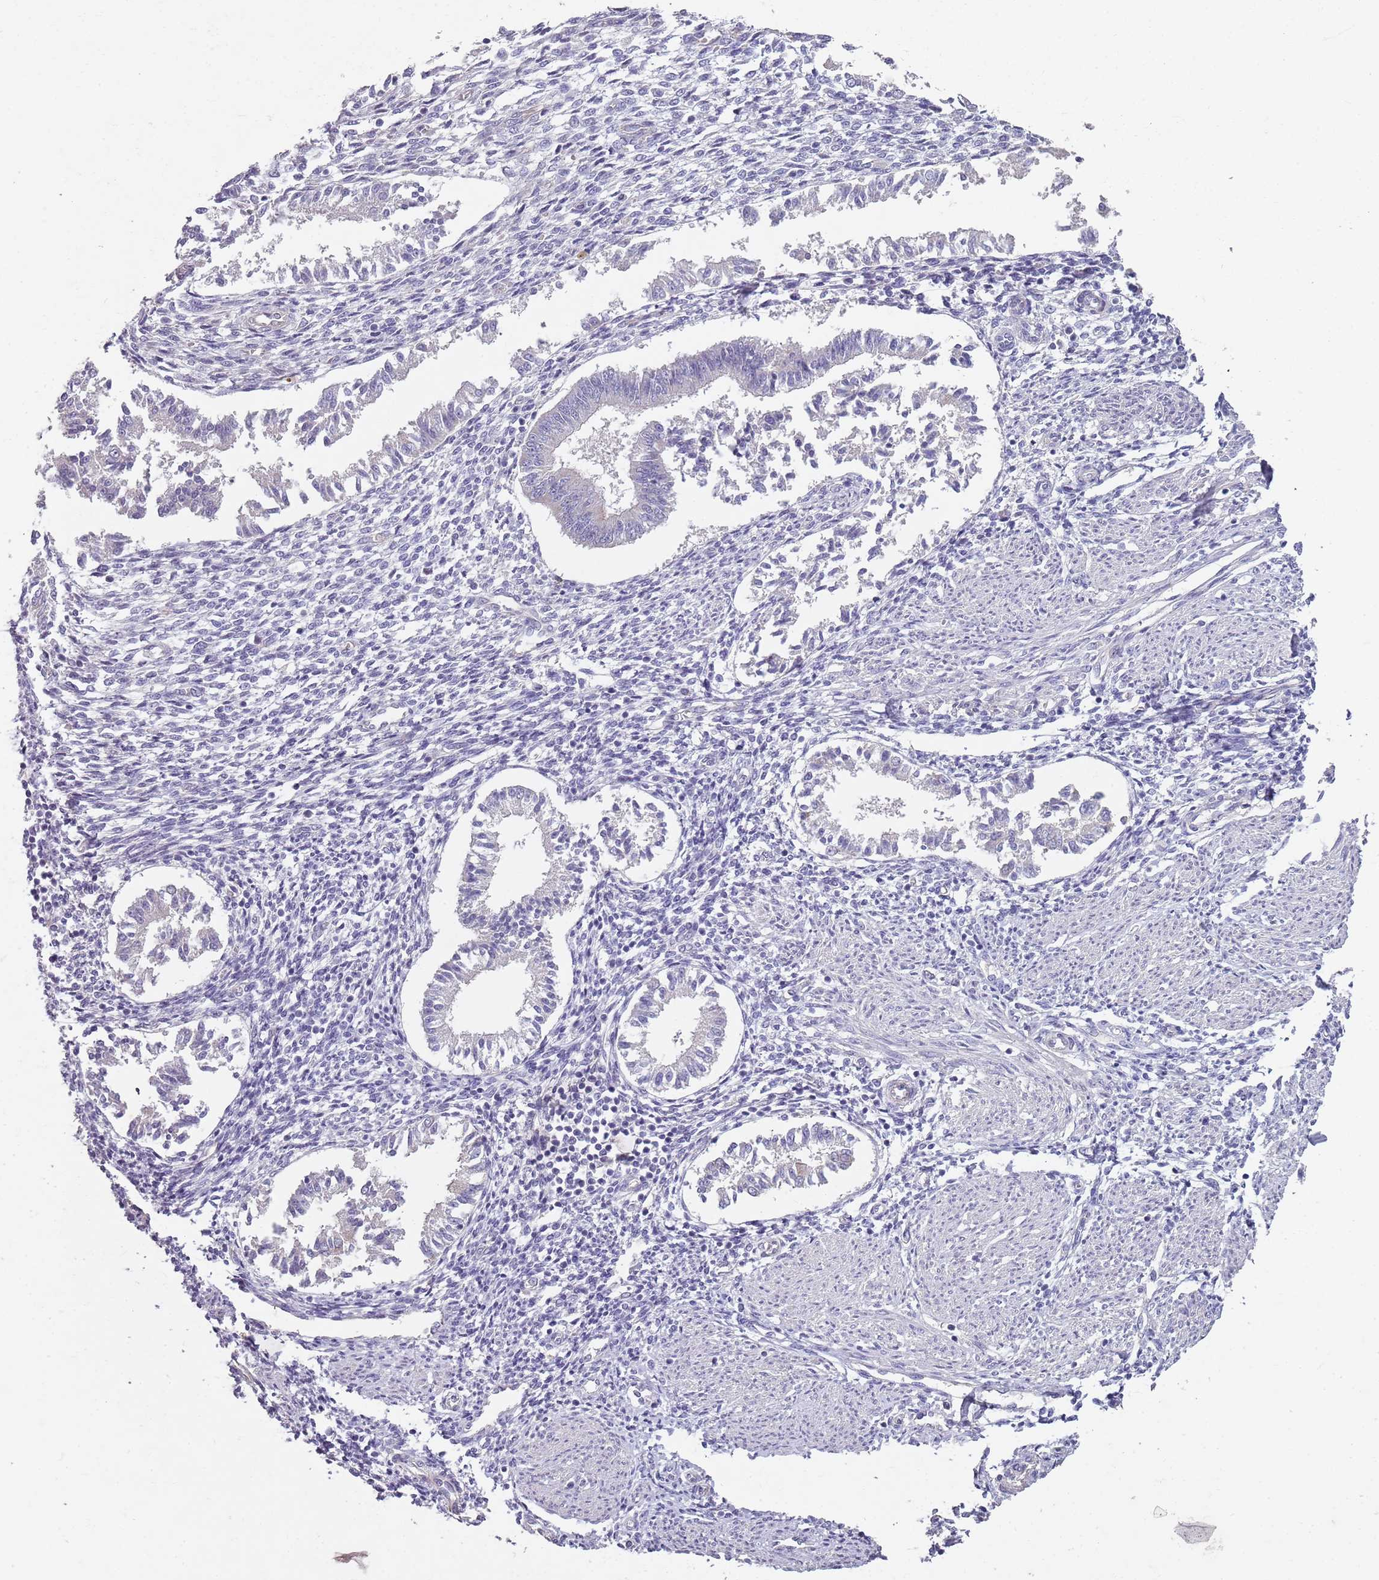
{"staining": {"intensity": "negative", "quantity": "none", "location": "none"}, "tissue": "endometrium", "cell_type": "Cells in endometrial stroma", "image_type": "normal", "snomed": [{"axis": "morphology", "description": "Normal tissue, NOS"}, {"axis": "topography", "description": "Uterus"}, {"axis": "topography", "description": "Endometrium"}], "caption": "IHC micrograph of unremarkable endometrium: human endometrium stained with DAB (3,3'-diaminobenzidine) exhibits no significant protein expression in cells in endometrial stroma.", "gene": "ZNF583", "patient": {"sex": "female", "age": 48}}